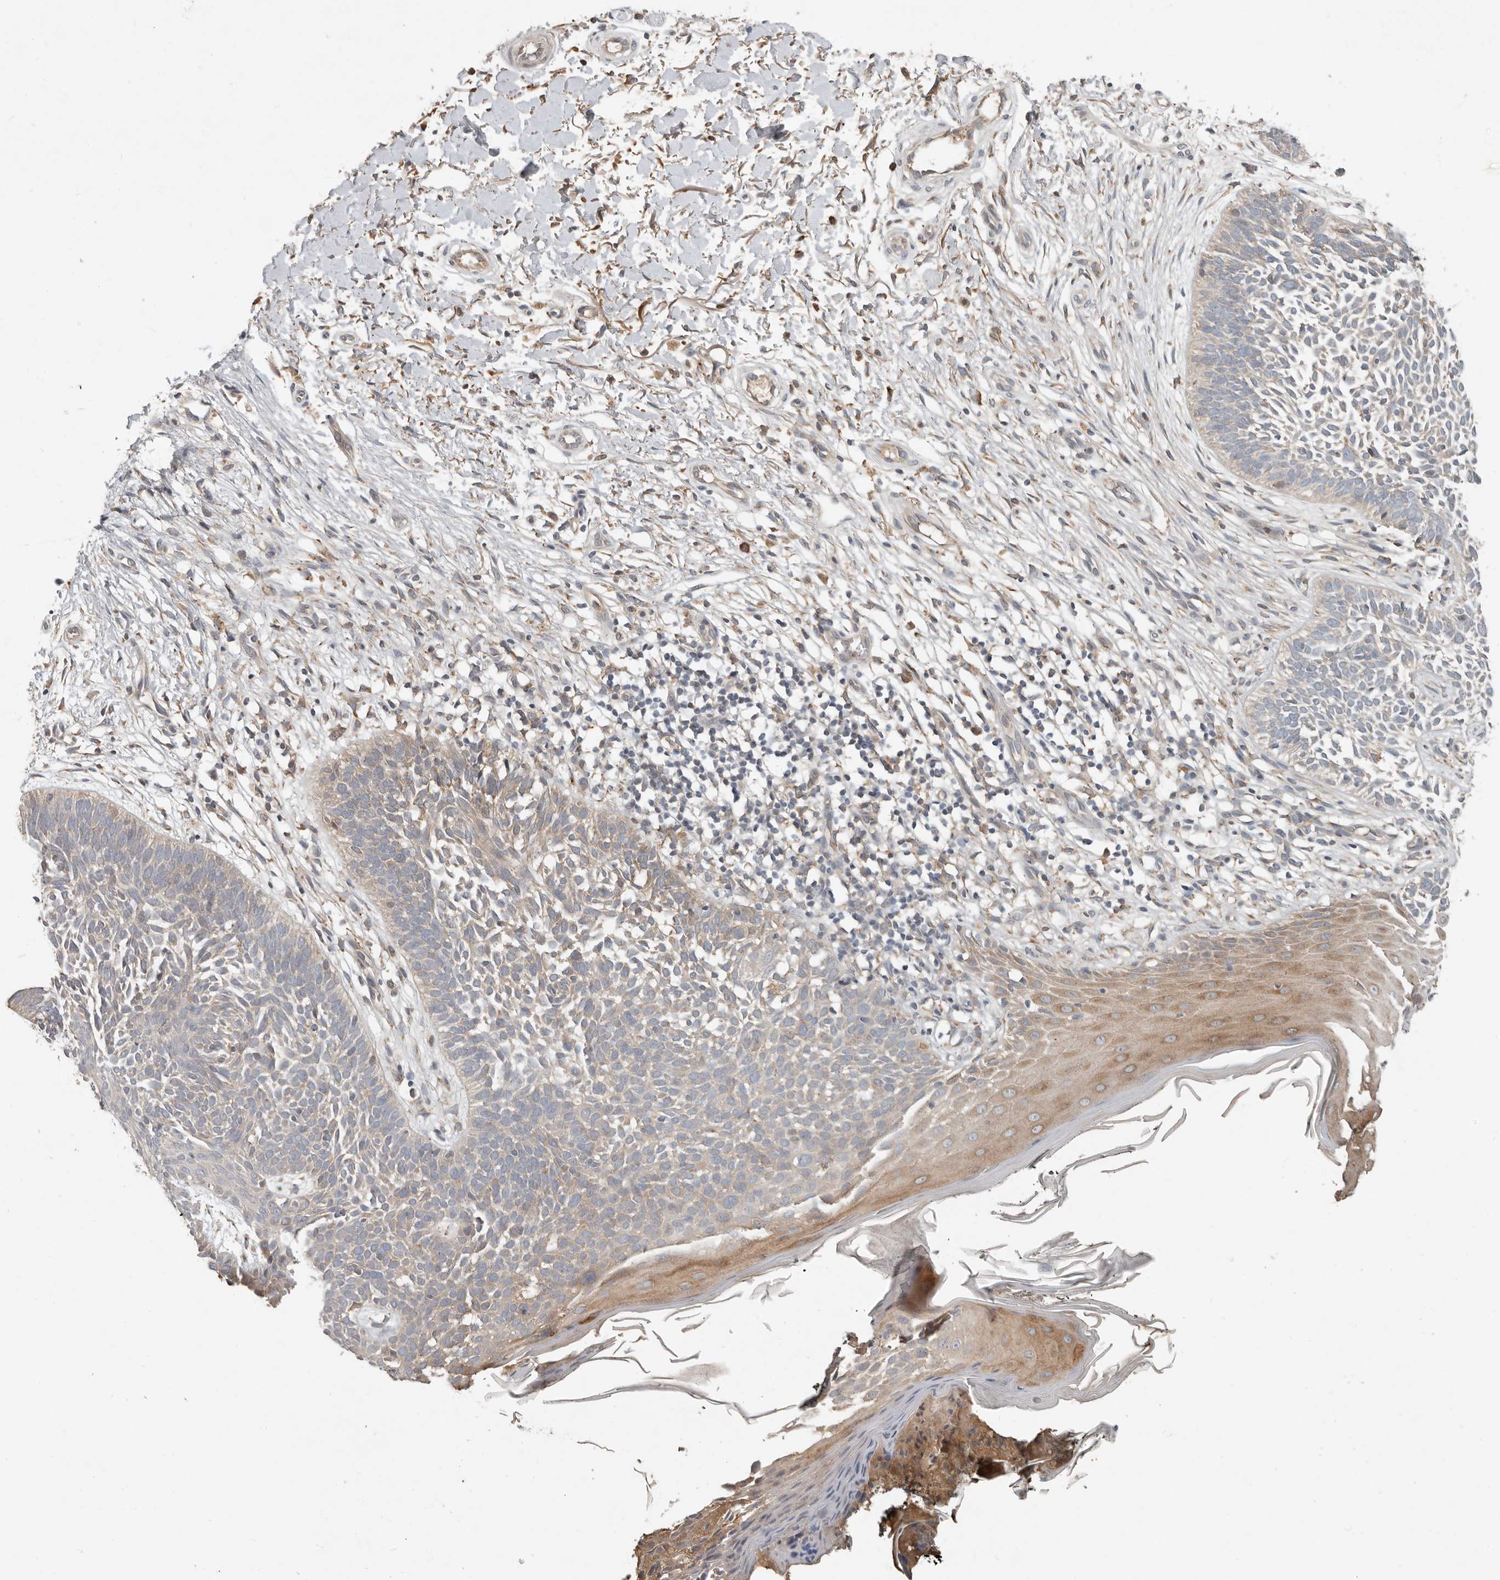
{"staining": {"intensity": "negative", "quantity": "none", "location": "none"}, "tissue": "skin cancer", "cell_type": "Tumor cells", "image_type": "cancer", "snomed": [{"axis": "morphology", "description": "Basal cell carcinoma"}, {"axis": "topography", "description": "Skin"}], "caption": "Tumor cells are negative for protein expression in human basal cell carcinoma (skin).", "gene": "ARHGEF10L", "patient": {"sex": "female", "age": 64}}